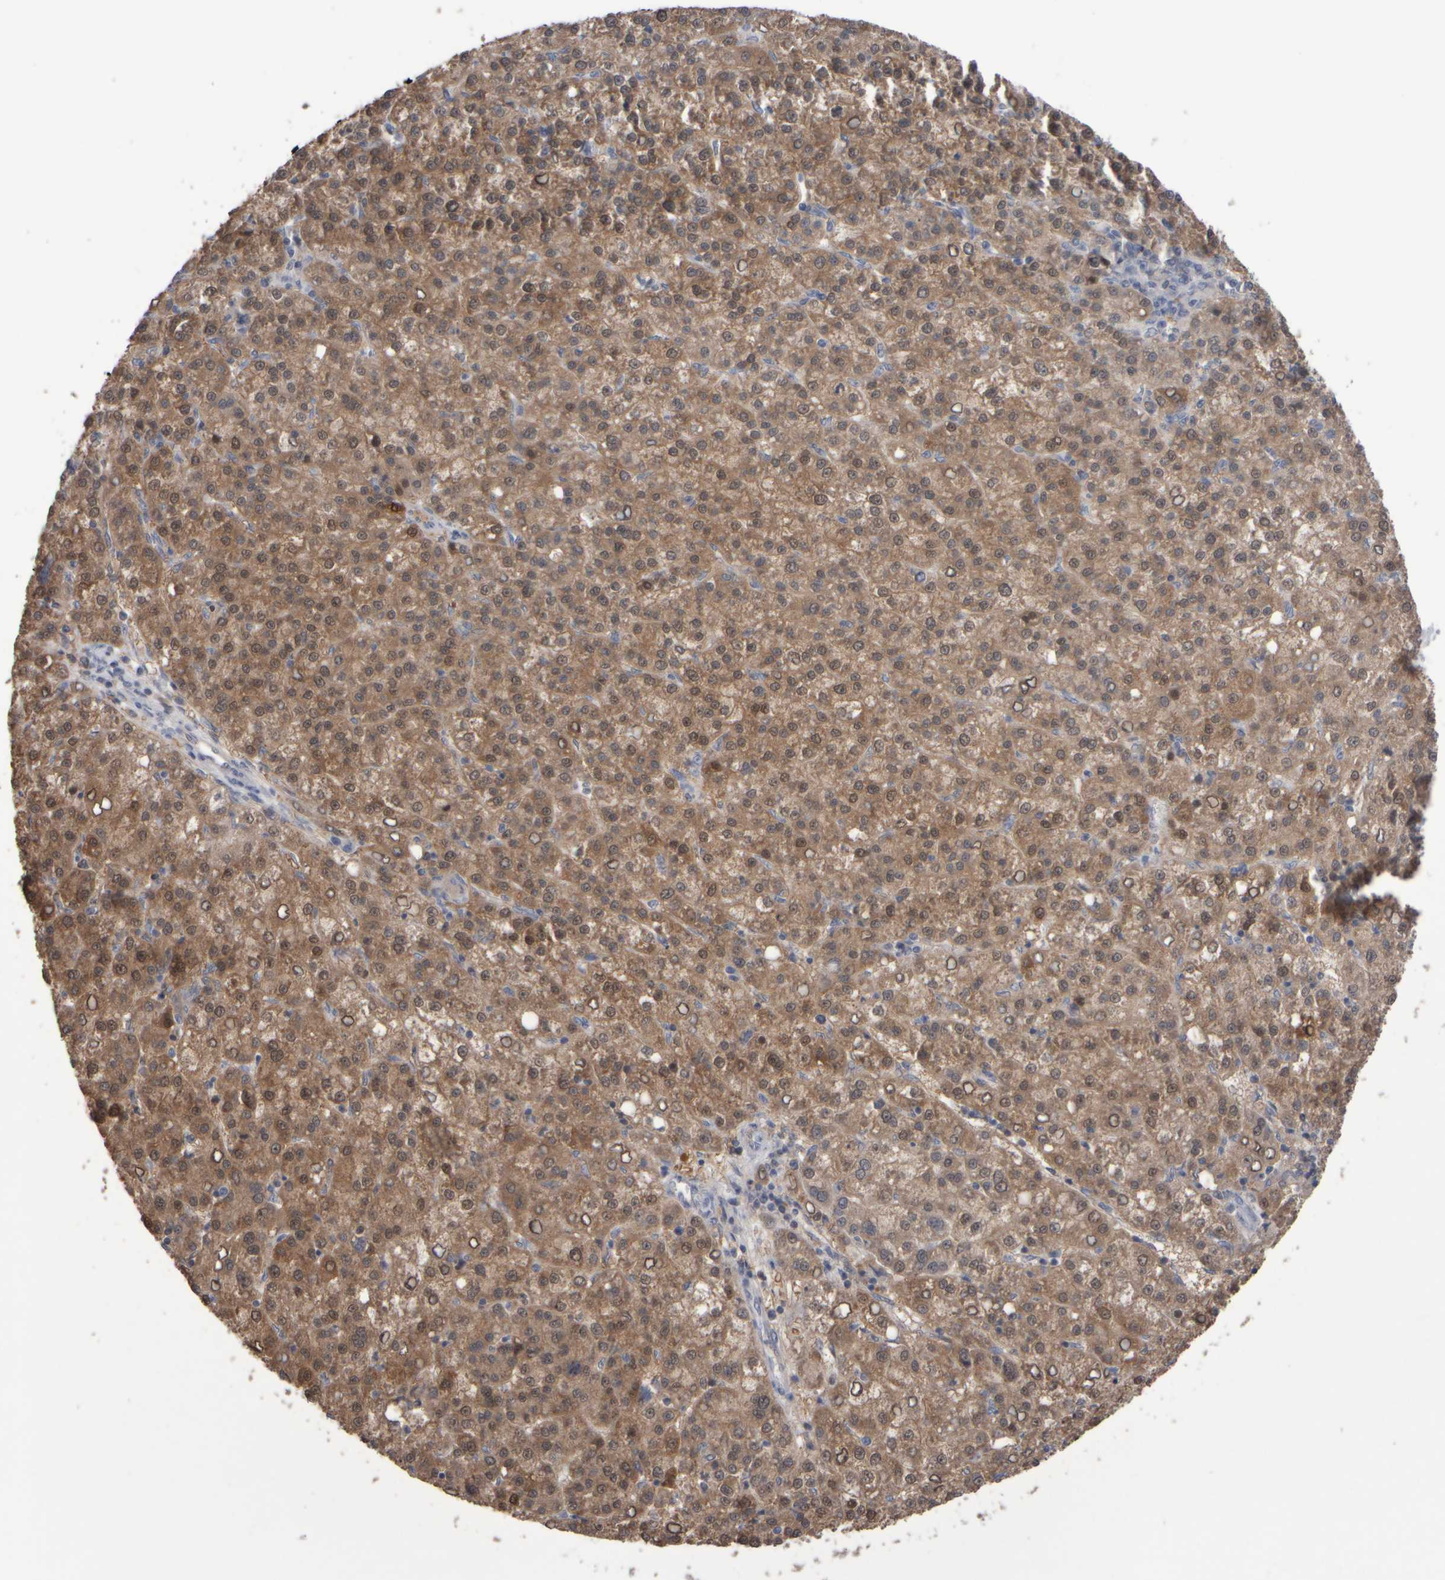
{"staining": {"intensity": "moderate", "quantity": ">75%", "location": "cytoplasmic/membranous,nuclear"}, "tissue": "liver cancer", "cell_type": "Tumor cells", "image_type": "cancer", "snomed": [{"axis": "morphology", "description": "Carcinoma, Hepatocellular, NOS"}, {"axis": "topography", "description": "Liver"}], "caption": "This is an image of IHC staining of liver cancer (hepatocellular carcinoma), which shows moderate positivity in the cytoplasmic/membranous and nuclear of tumor cells.", "gene": "EPHX2", "patient": {"sex": "female", "age": 58}}